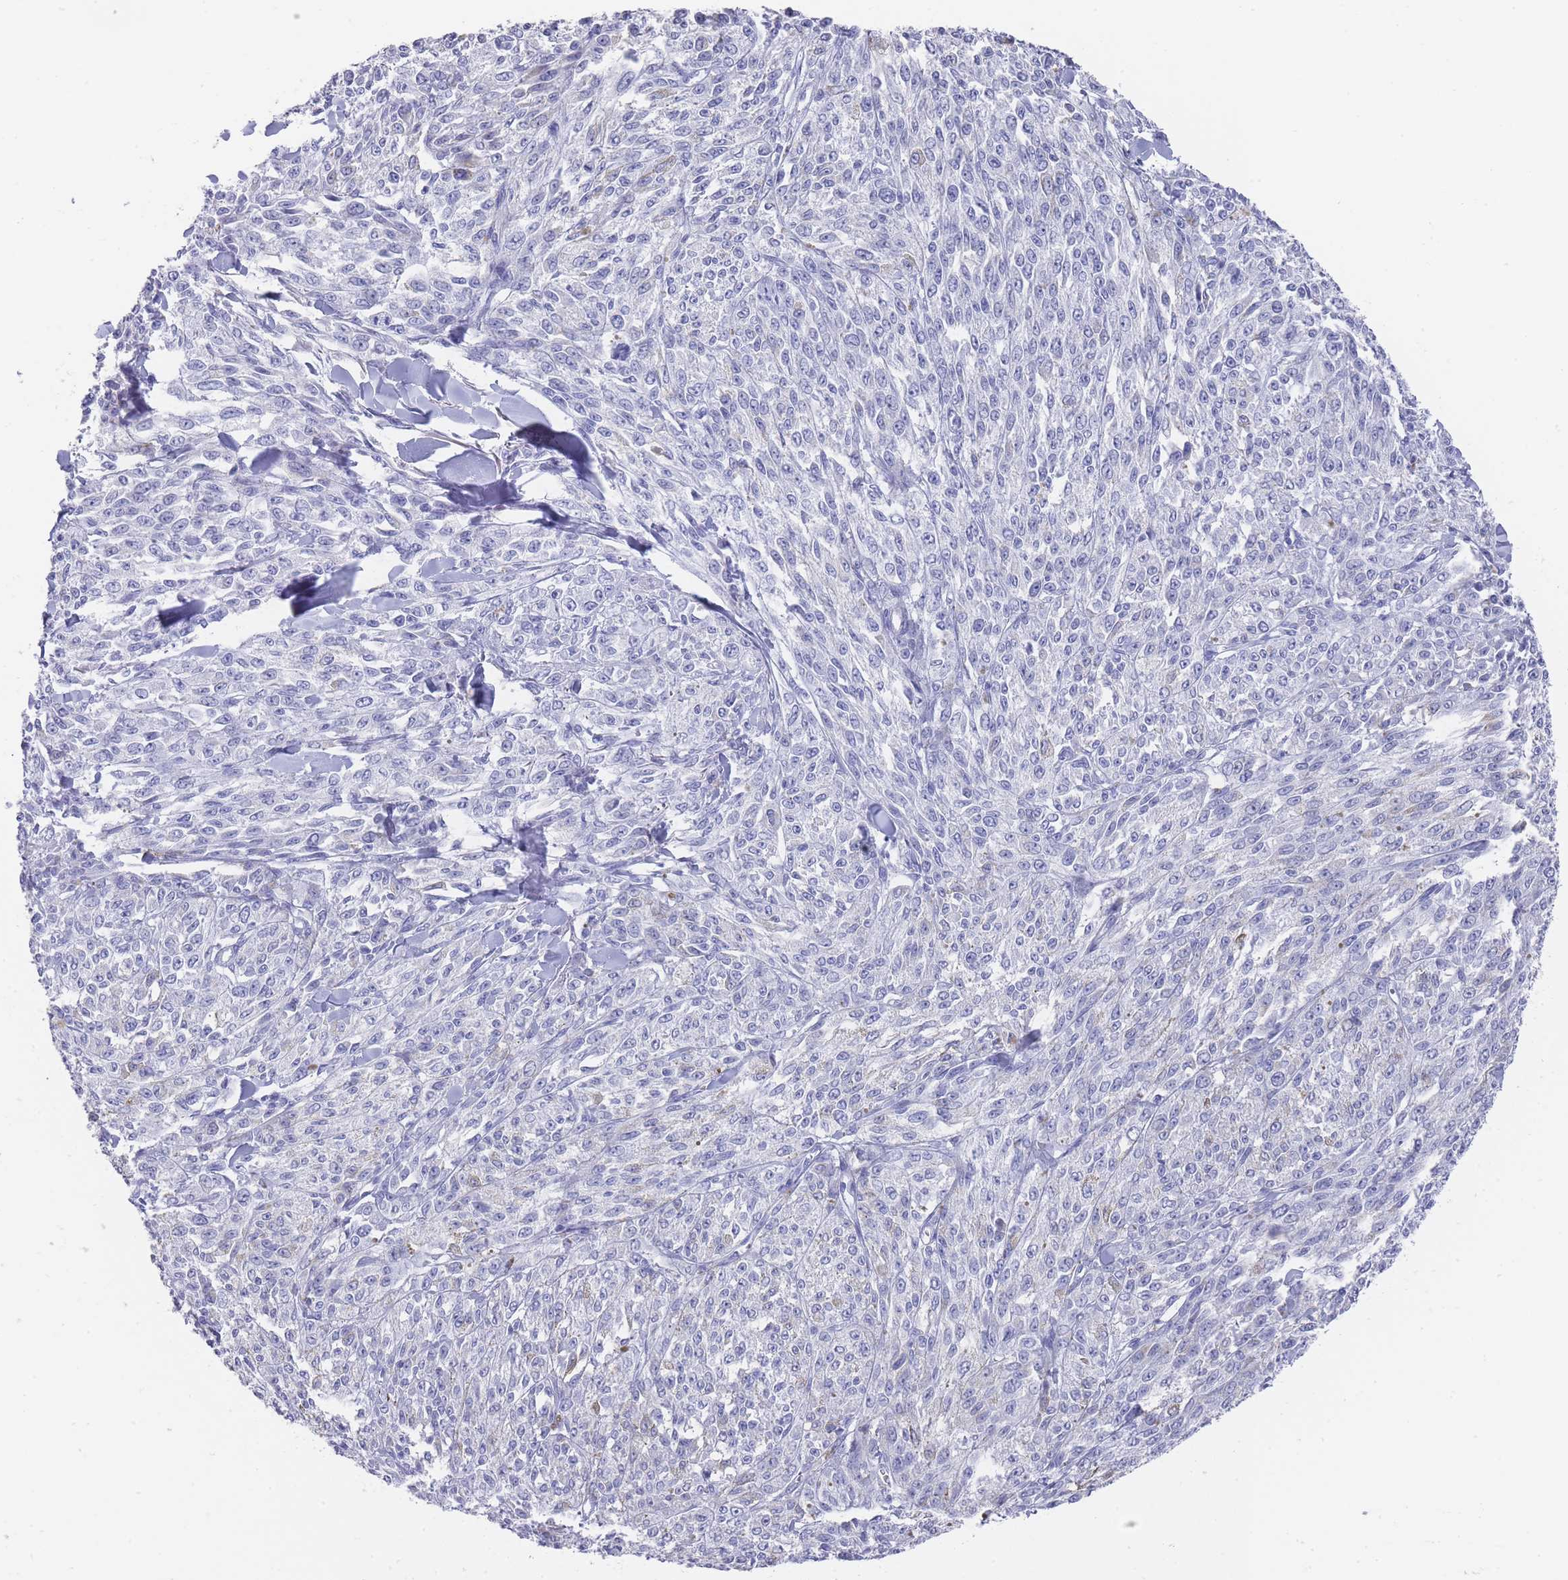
{"staining": {"intensity": "negative", "quantity": "none", "location": "none"}, "tissue": "melanoma", "cell_type": "Tumor cells", "image_type": "cancer", "snomed": [{"axis": "morphology", "description": "Malignant melanoma, NOS"}, {"axis": "topography", "description": "Skin"}], "caption": "Immunohistochemistry of malignant melanoma displays no staining in tumor cells.", "gene": "RAB2B", "patient": {"sex": "female", "age": 52}}